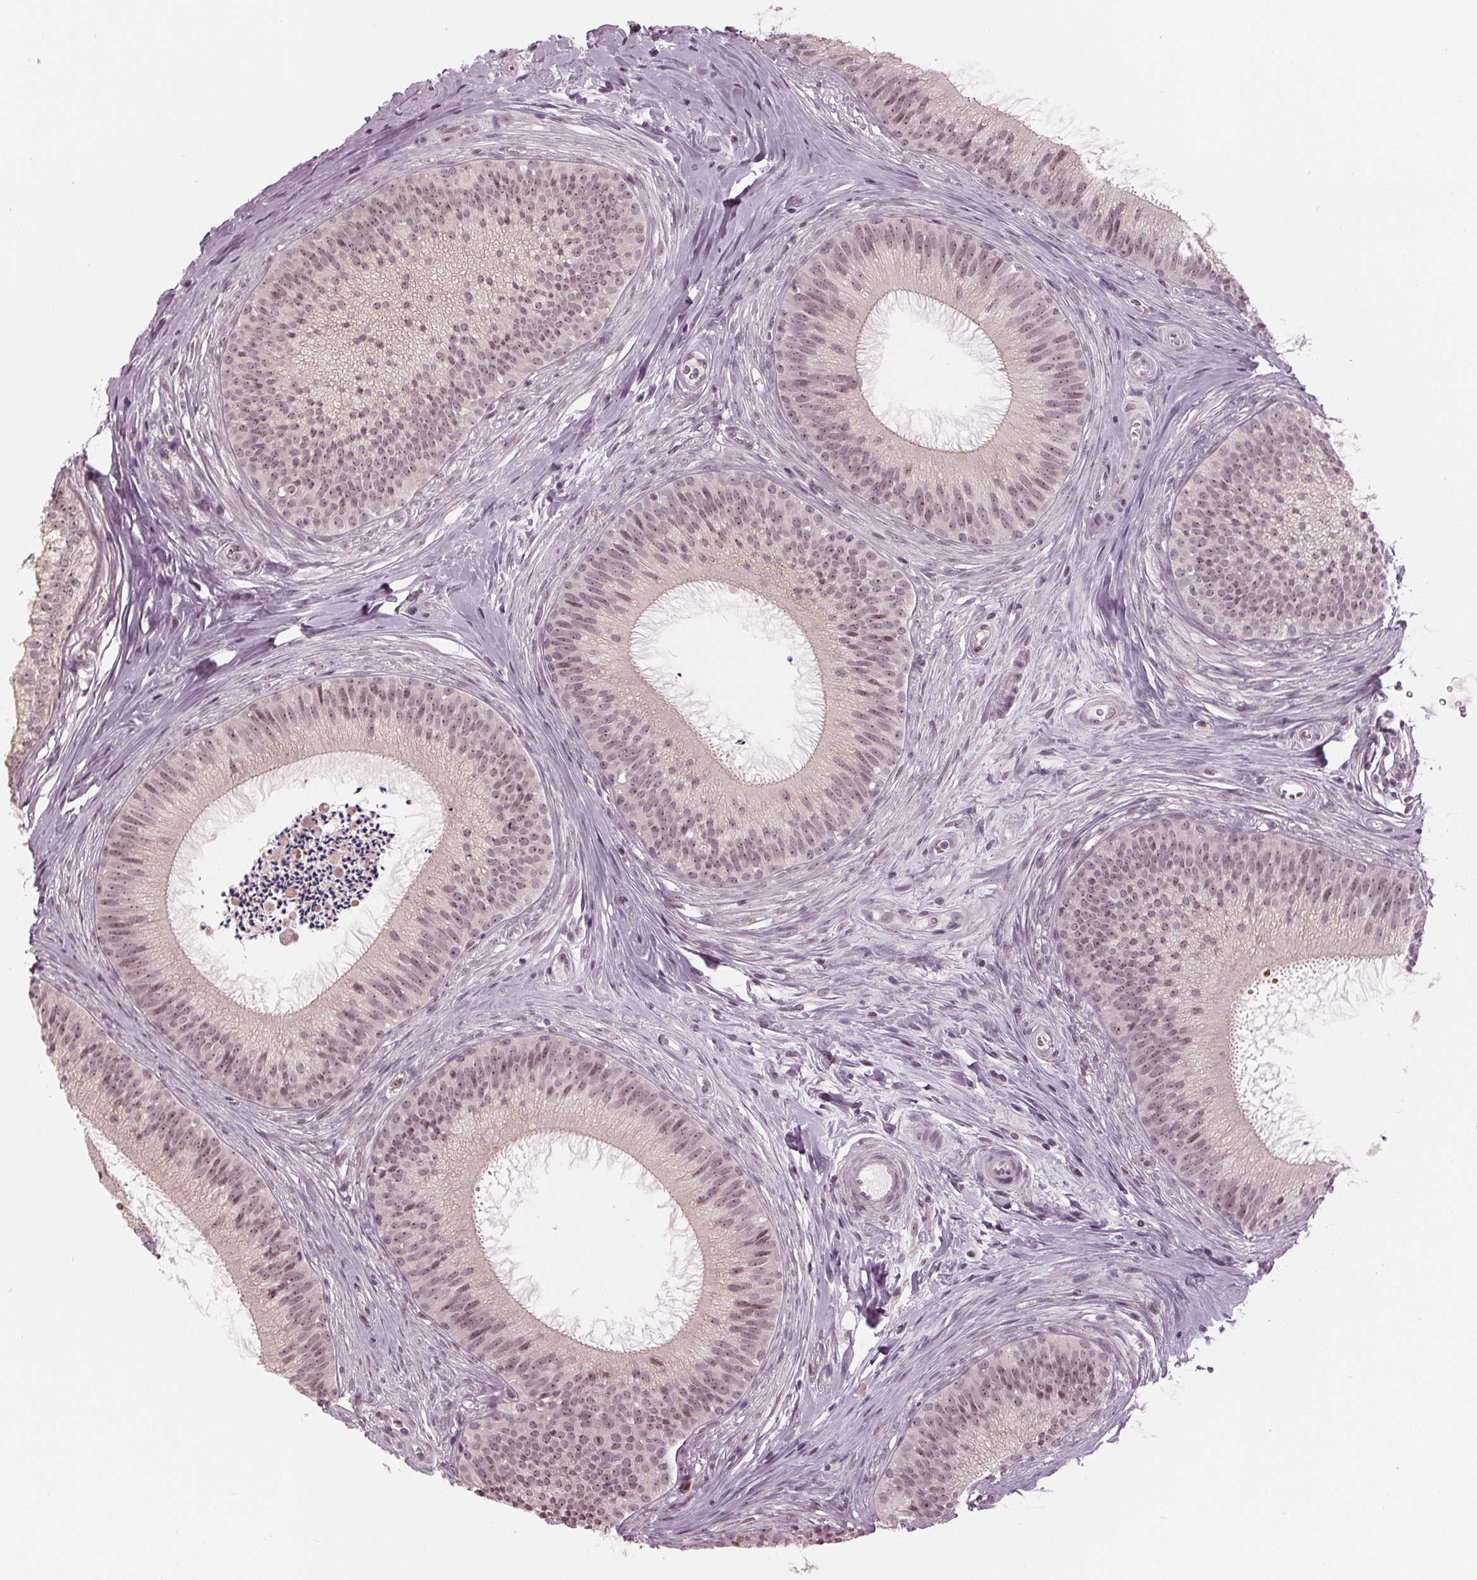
{"staining": {"intensity": "moderate", "quantity": ">75%", "location": "nuclear"}, "tissue": "epididymis", "cell_type": "Glandular cells", "image_type": "normal", "snomed": [{"axis": "morphology", "description": "Normal tissue, NOS"}, {"axis": "topography", "description": "Epididymis"}], "caption": "Immunohistochemical staining of benign epididymis displays >75% levels of moderate nuclear protein expression in approximately >75% of glandular cells.", "gene": "SLX4", "patient": {"sex": "male", "age": 24}}